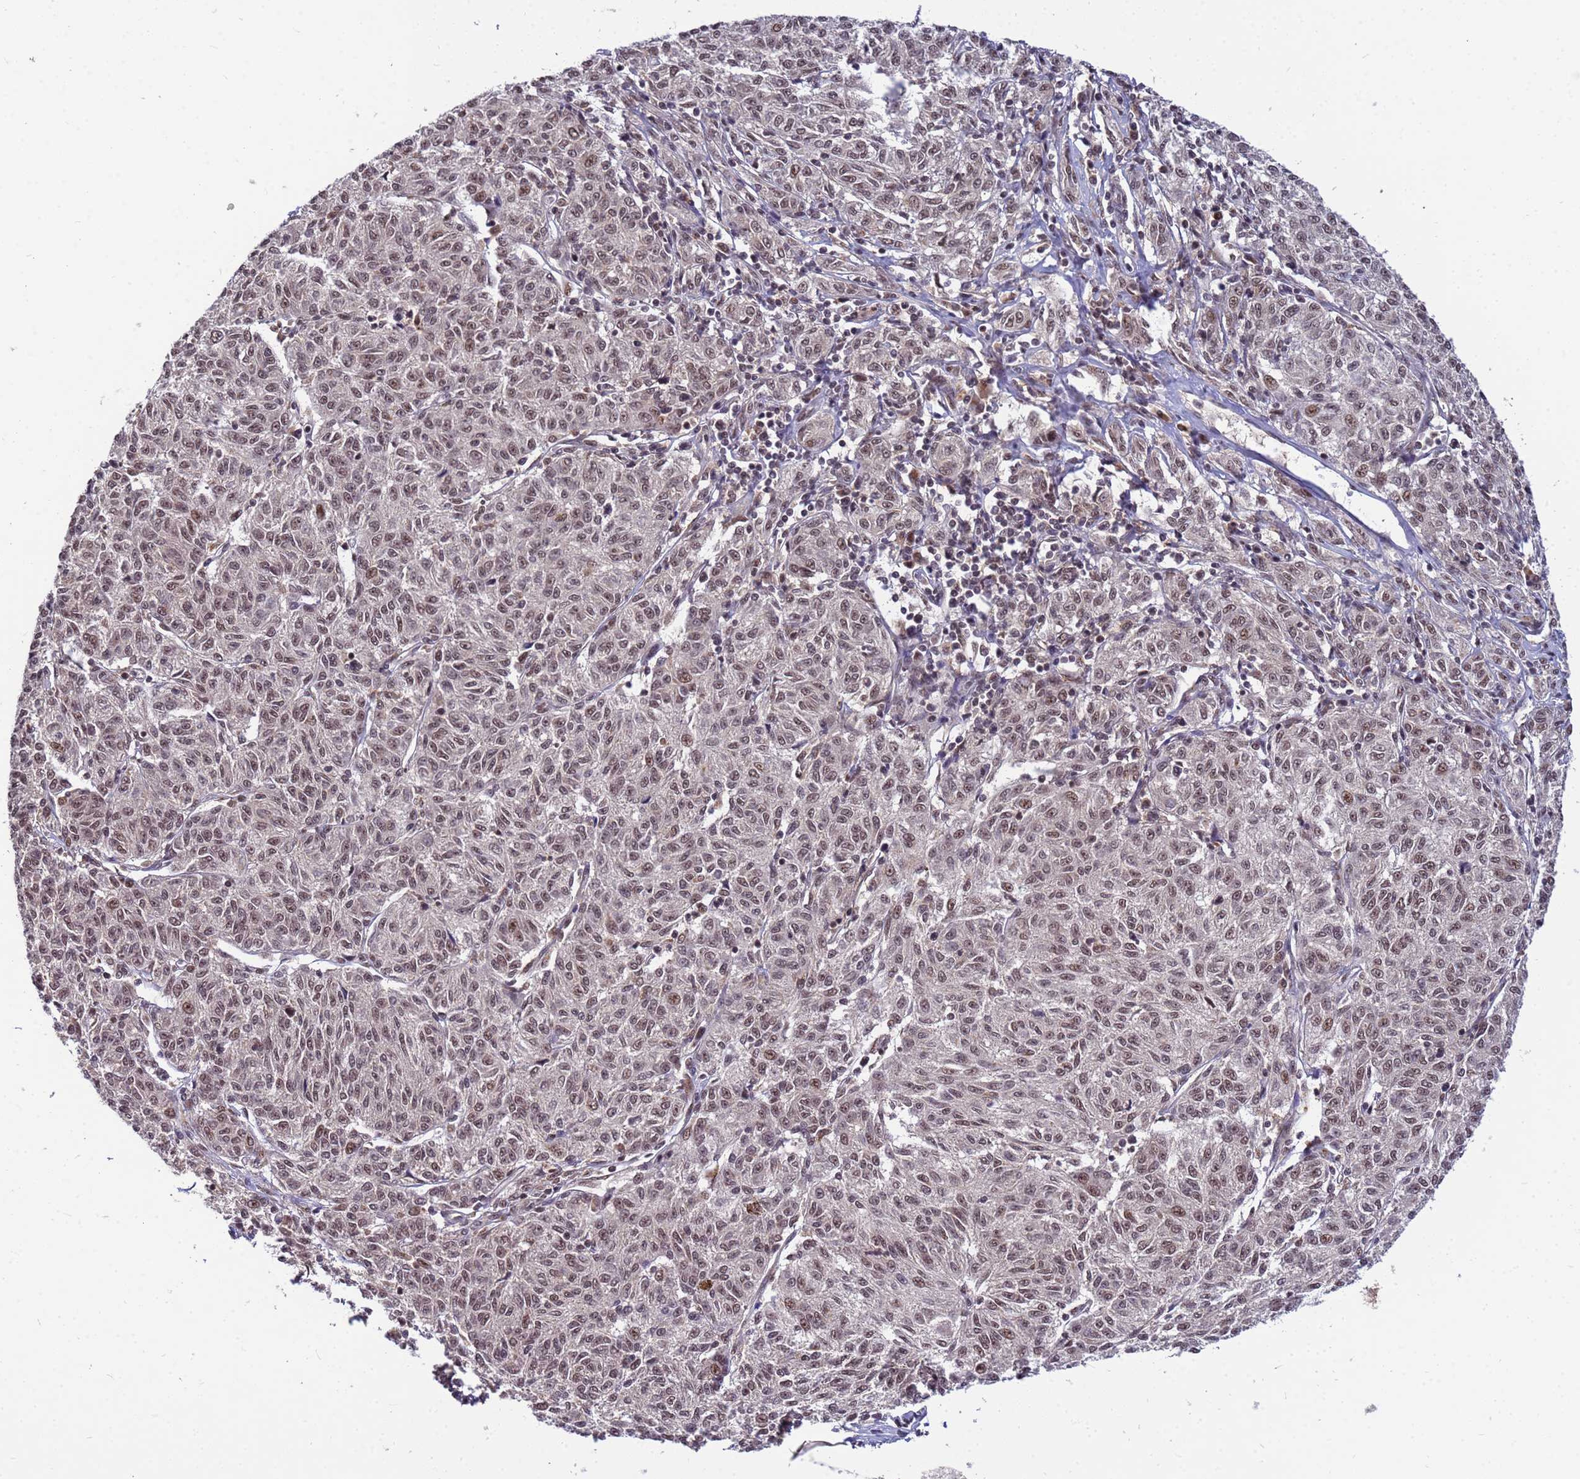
{"staining": {"intensity": "moderate", "quantity": "25%-75%", "location": "nuclear"}, "tissue": "melanoma", "cell_type": "Tumor cells", "image_type": "cancer", "snomed": [{"axis": "morphology", "description": "Malignant melanoma, NOS"}, {"axis": "topography", "description": "Skin"}], "caption": "Brown immunohistochemical staining in human malignant melanoma displays moderate nuclear expression in about 25%-75% of tumor cells.", "gene": "NCBP2", "patient": {"sex": "female", "age": 72}}